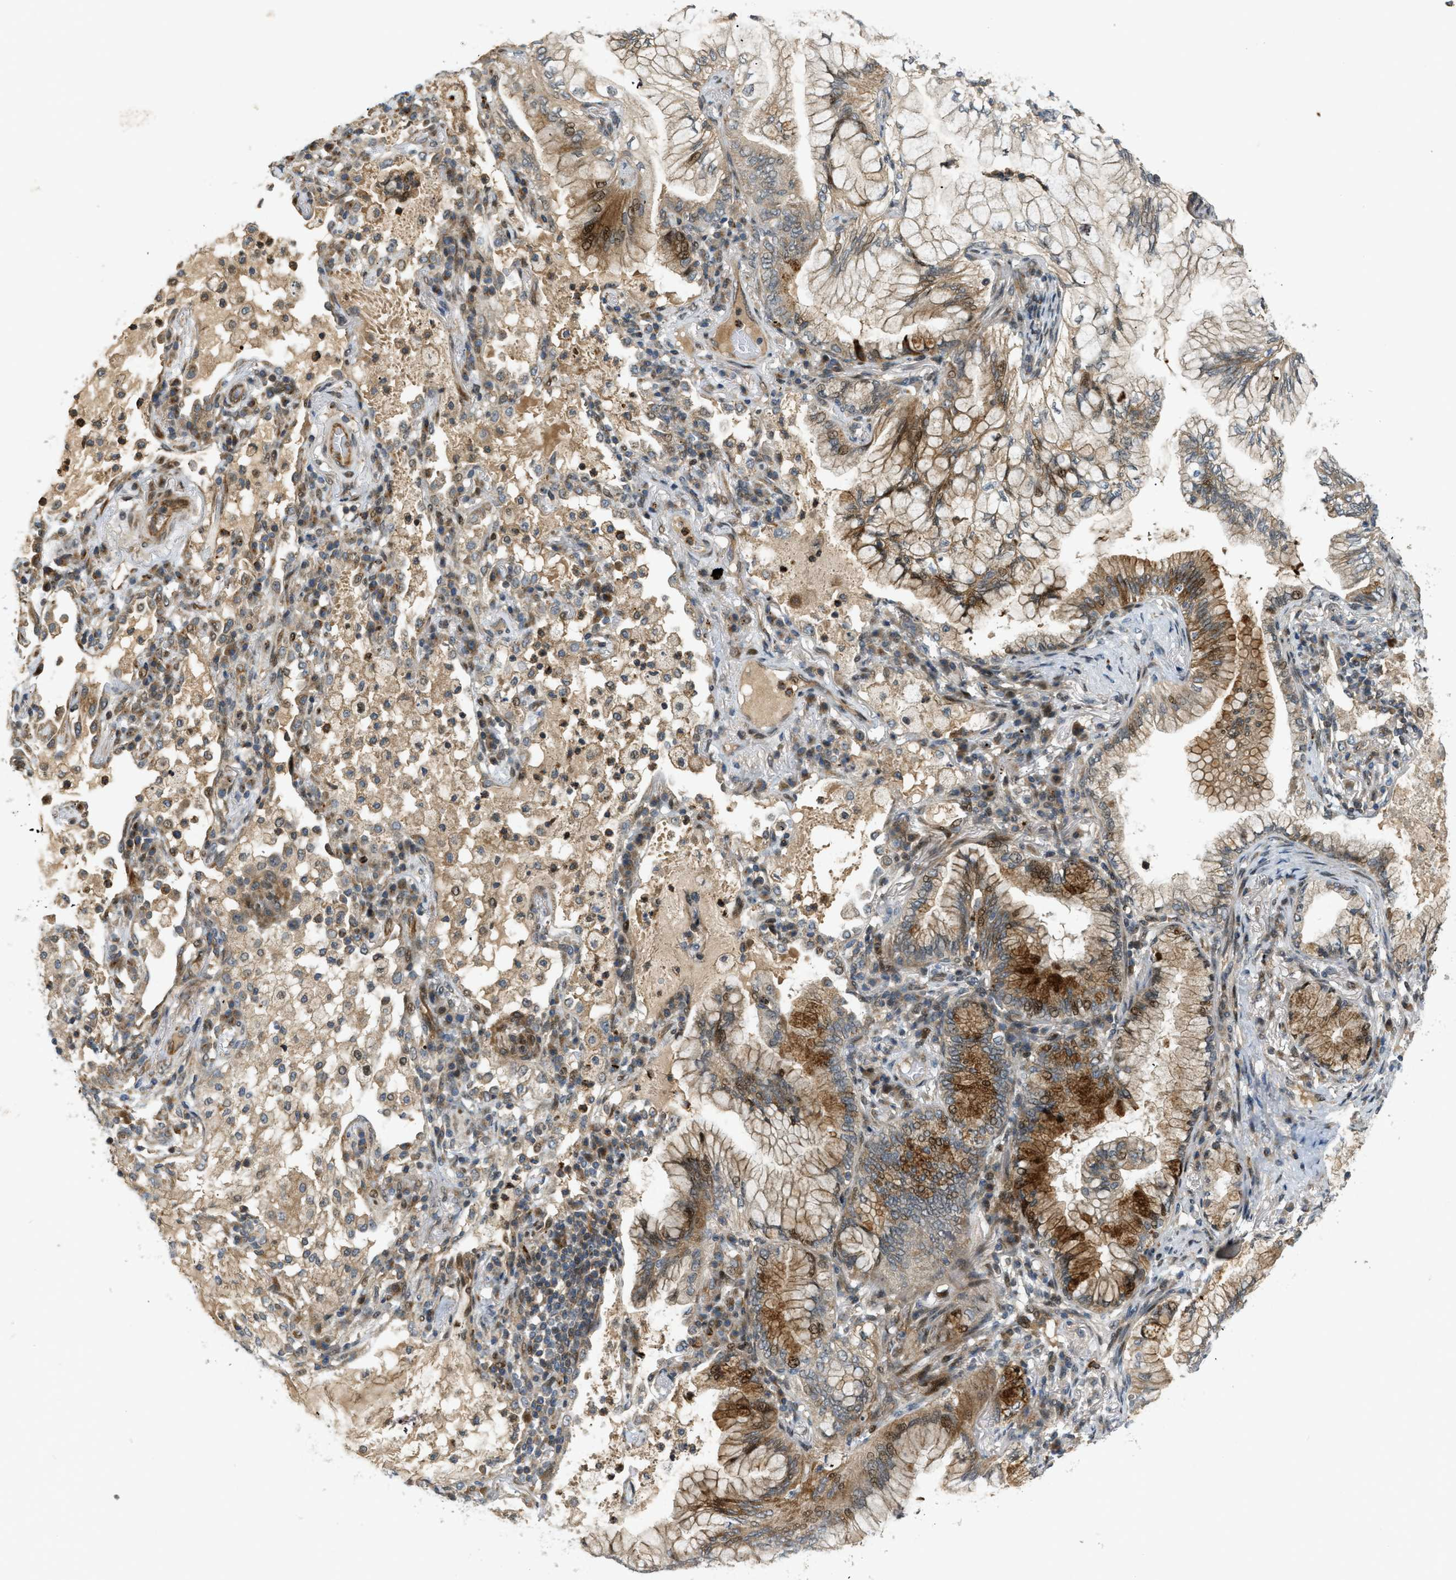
{"staining": {"intensity": "moderate", "quantity": "25%-75%", "location": "cytoplasmic/membranous,nuclear"}, "tissue": "lung cancer", "cell_type": "Tumor cells", "image_type": "cancer", "snomed": [{"axis": "morphology", "description": "Adenocarcinoma, NOS"}, {"axis": "topography", "description": "Lung"}], "caption": "Human adenocarcinoma (lung) stained for a protein (brown) shows moderate cytoplasmic/membranous and nuclear positive expression in approximately 25%-75% of tumor cells.", "gene": "TRAPPC14", "patient": {"sex": "female", "age": 70}}